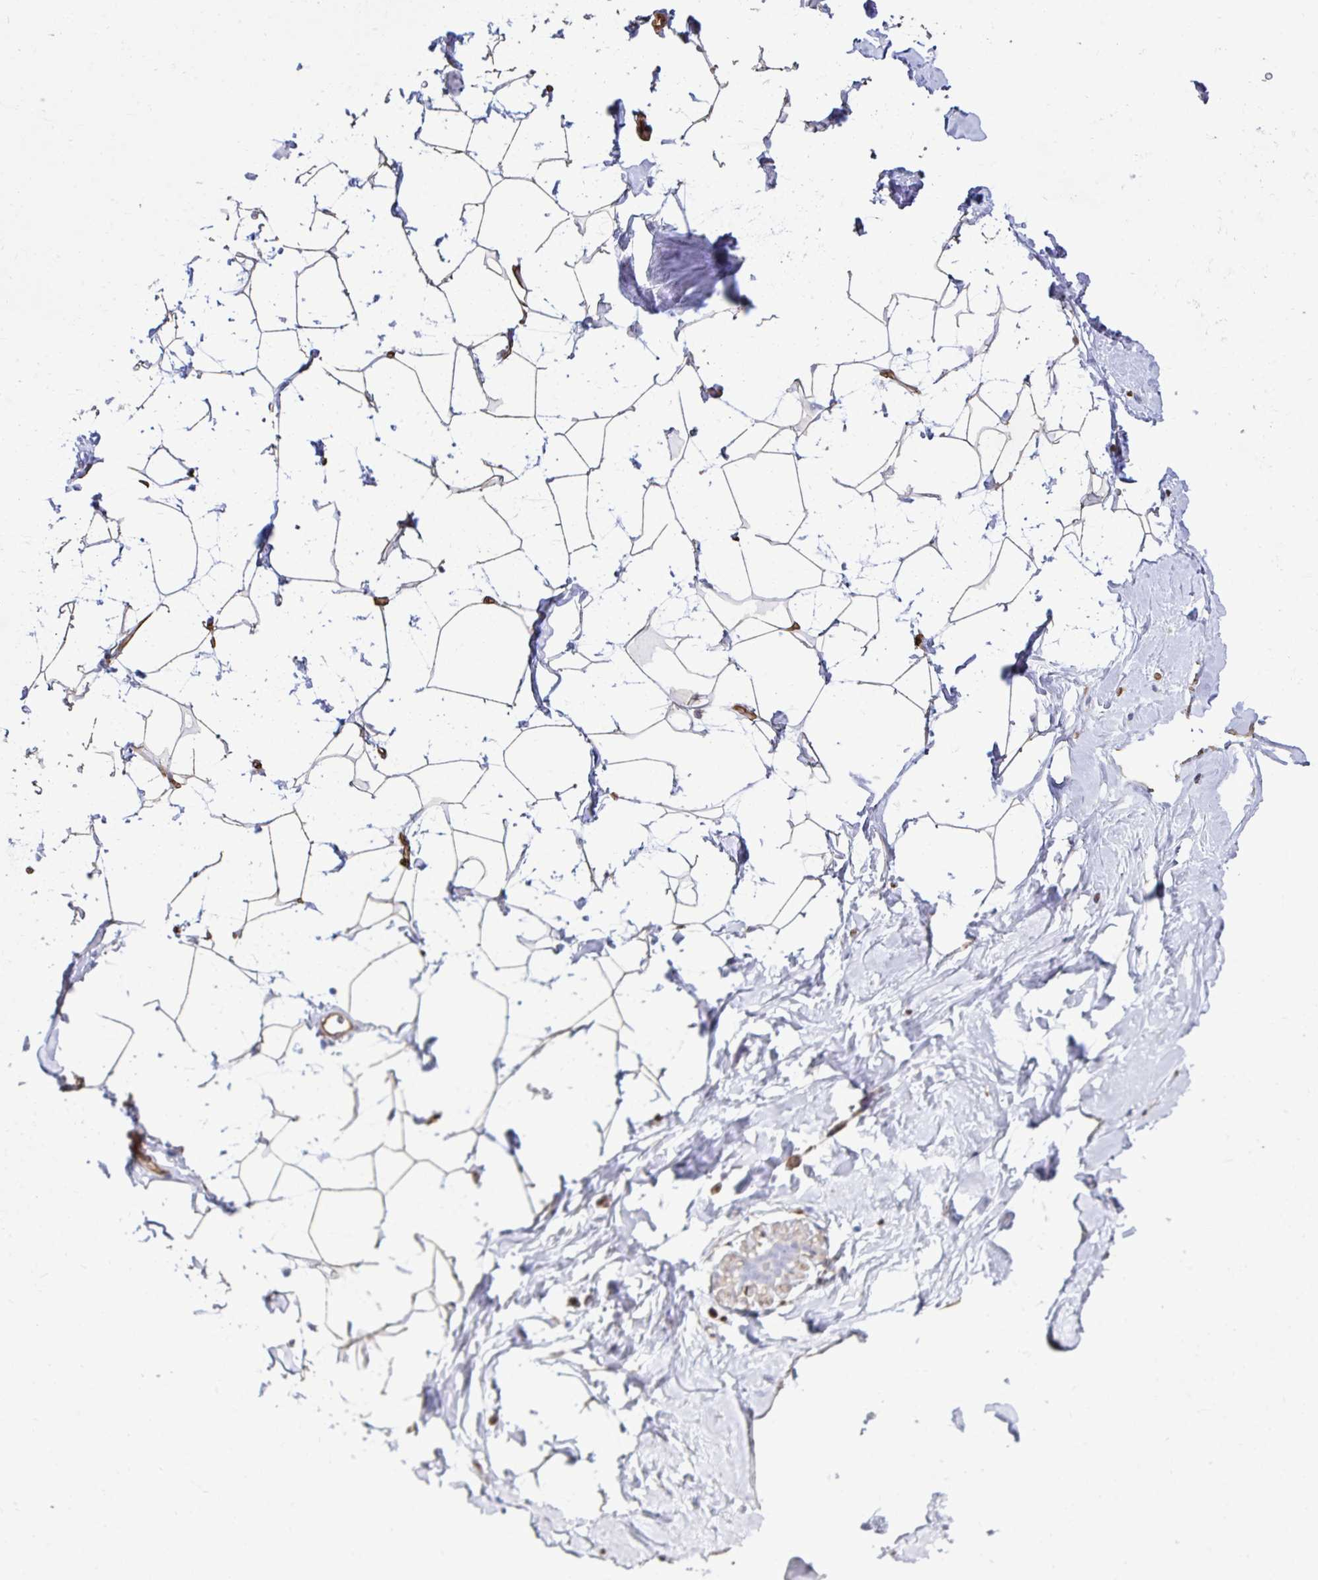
{"staining": {"intensity": "negative", "quantity": "none", "location": "none"}, "tissue": "breast", "cell_type": "Adipocytes", "image_type": "normal", "snomed": [{"axis": "morphology", "description": "Normal tissue, NOS"}, {"axis": "topography", "description": "Breast"}], "caption": "DAB immunohistochemical staining of normal human breast demonstrates no significant staining in adipocytes.", "gene": "UBL3", "patient": {"sex": "female", "age": 32}}